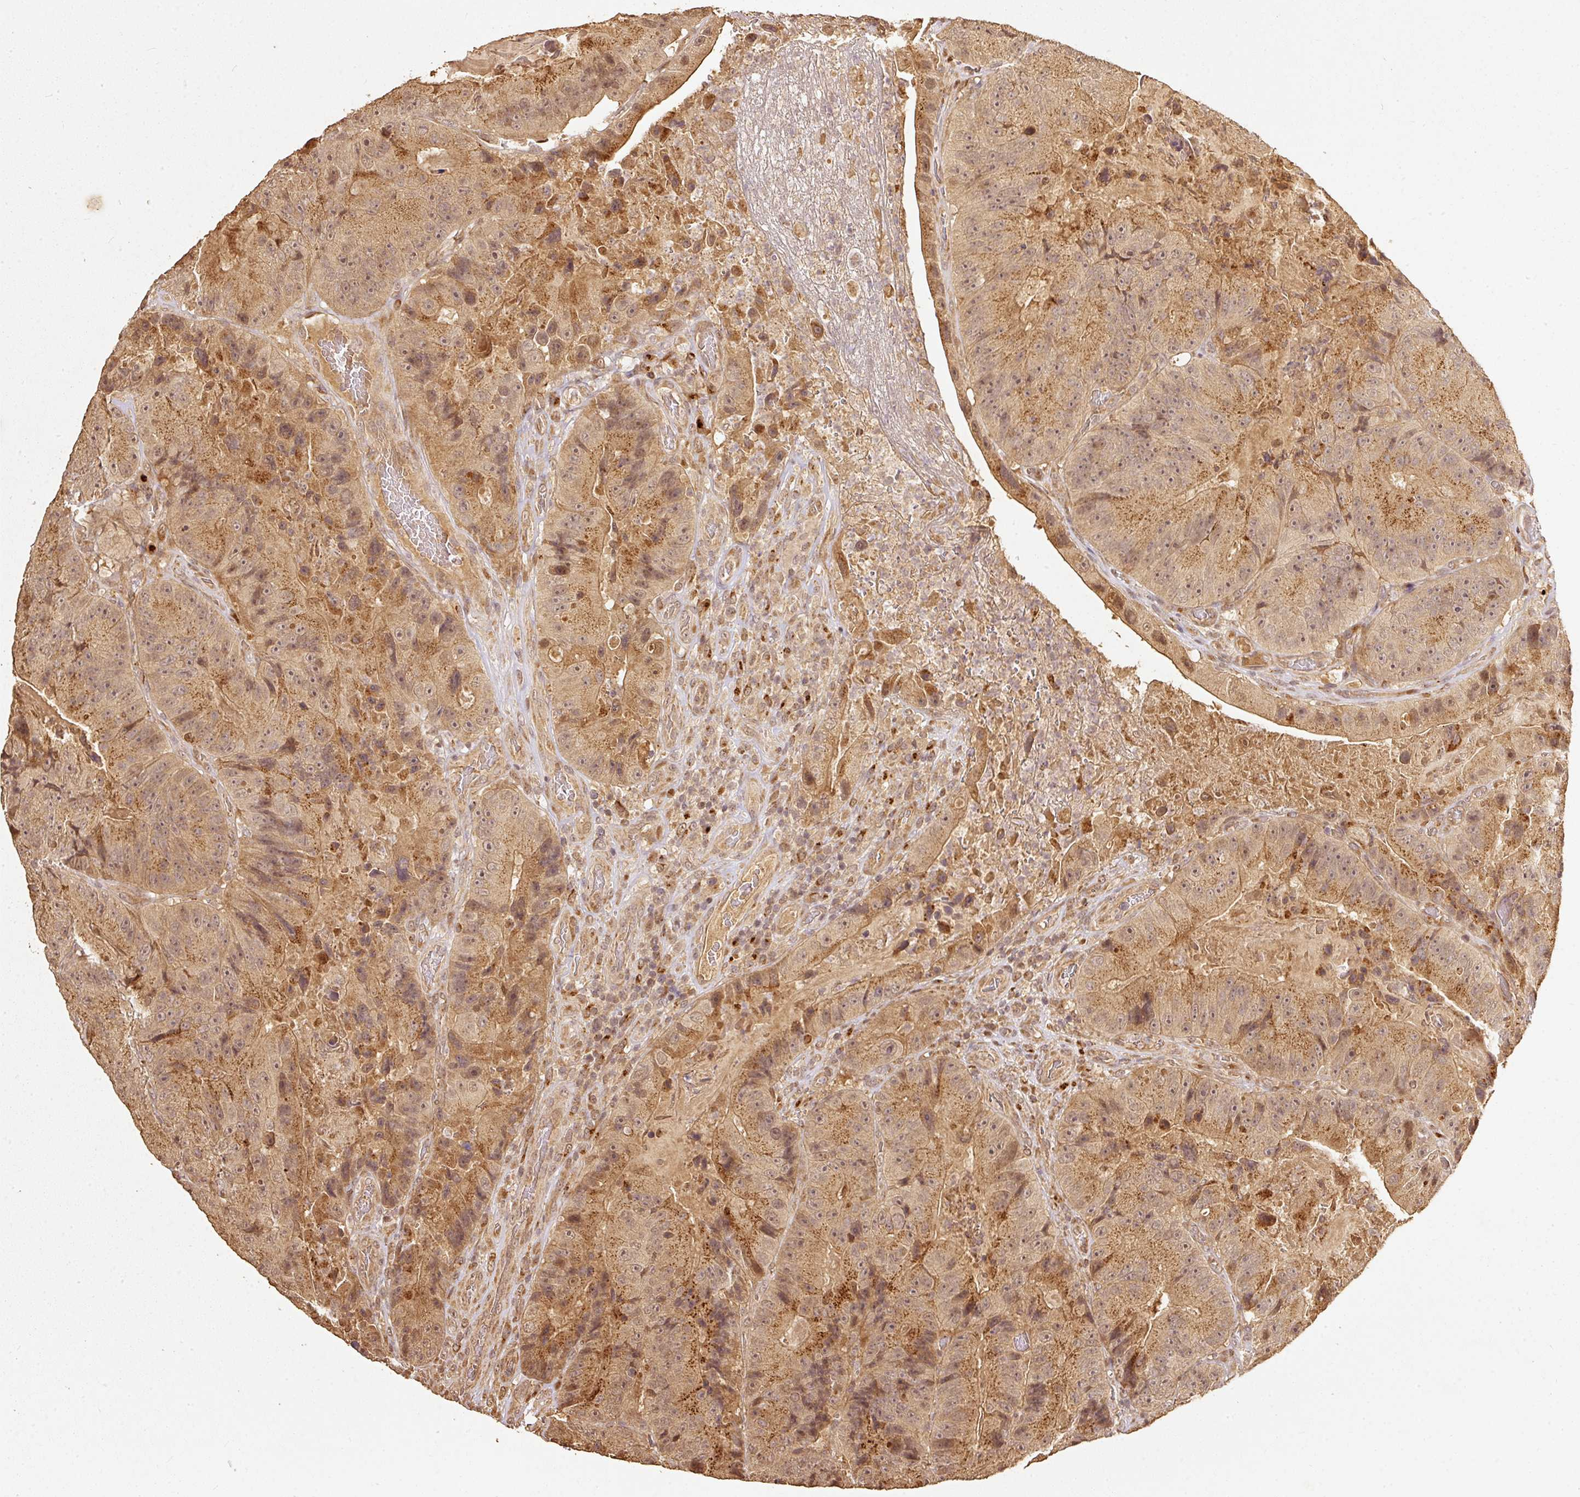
{"staining": {"intensity": "moderate", "quantity": ">75%", "location": "cytoplasmic/membranous,nuclear"}, "tissue": "colorectal cancer", "cell_type": "Tumor cells", "image_type": "cancer", "snomed": [{"axis": "morphology", "description": "Adenocarcinoma, NOS"}, {"axis": "topography", "description": "Colon"}], "caption": "The image demonstrates a brown stain indicating the presence of a protein in the cytoplasmic/membranous and nuclear of tumor cells in colorectal cancer (adenocarcinoma).", "gene": "FUT8", "patient": {"sex": "female", "age": 86}}